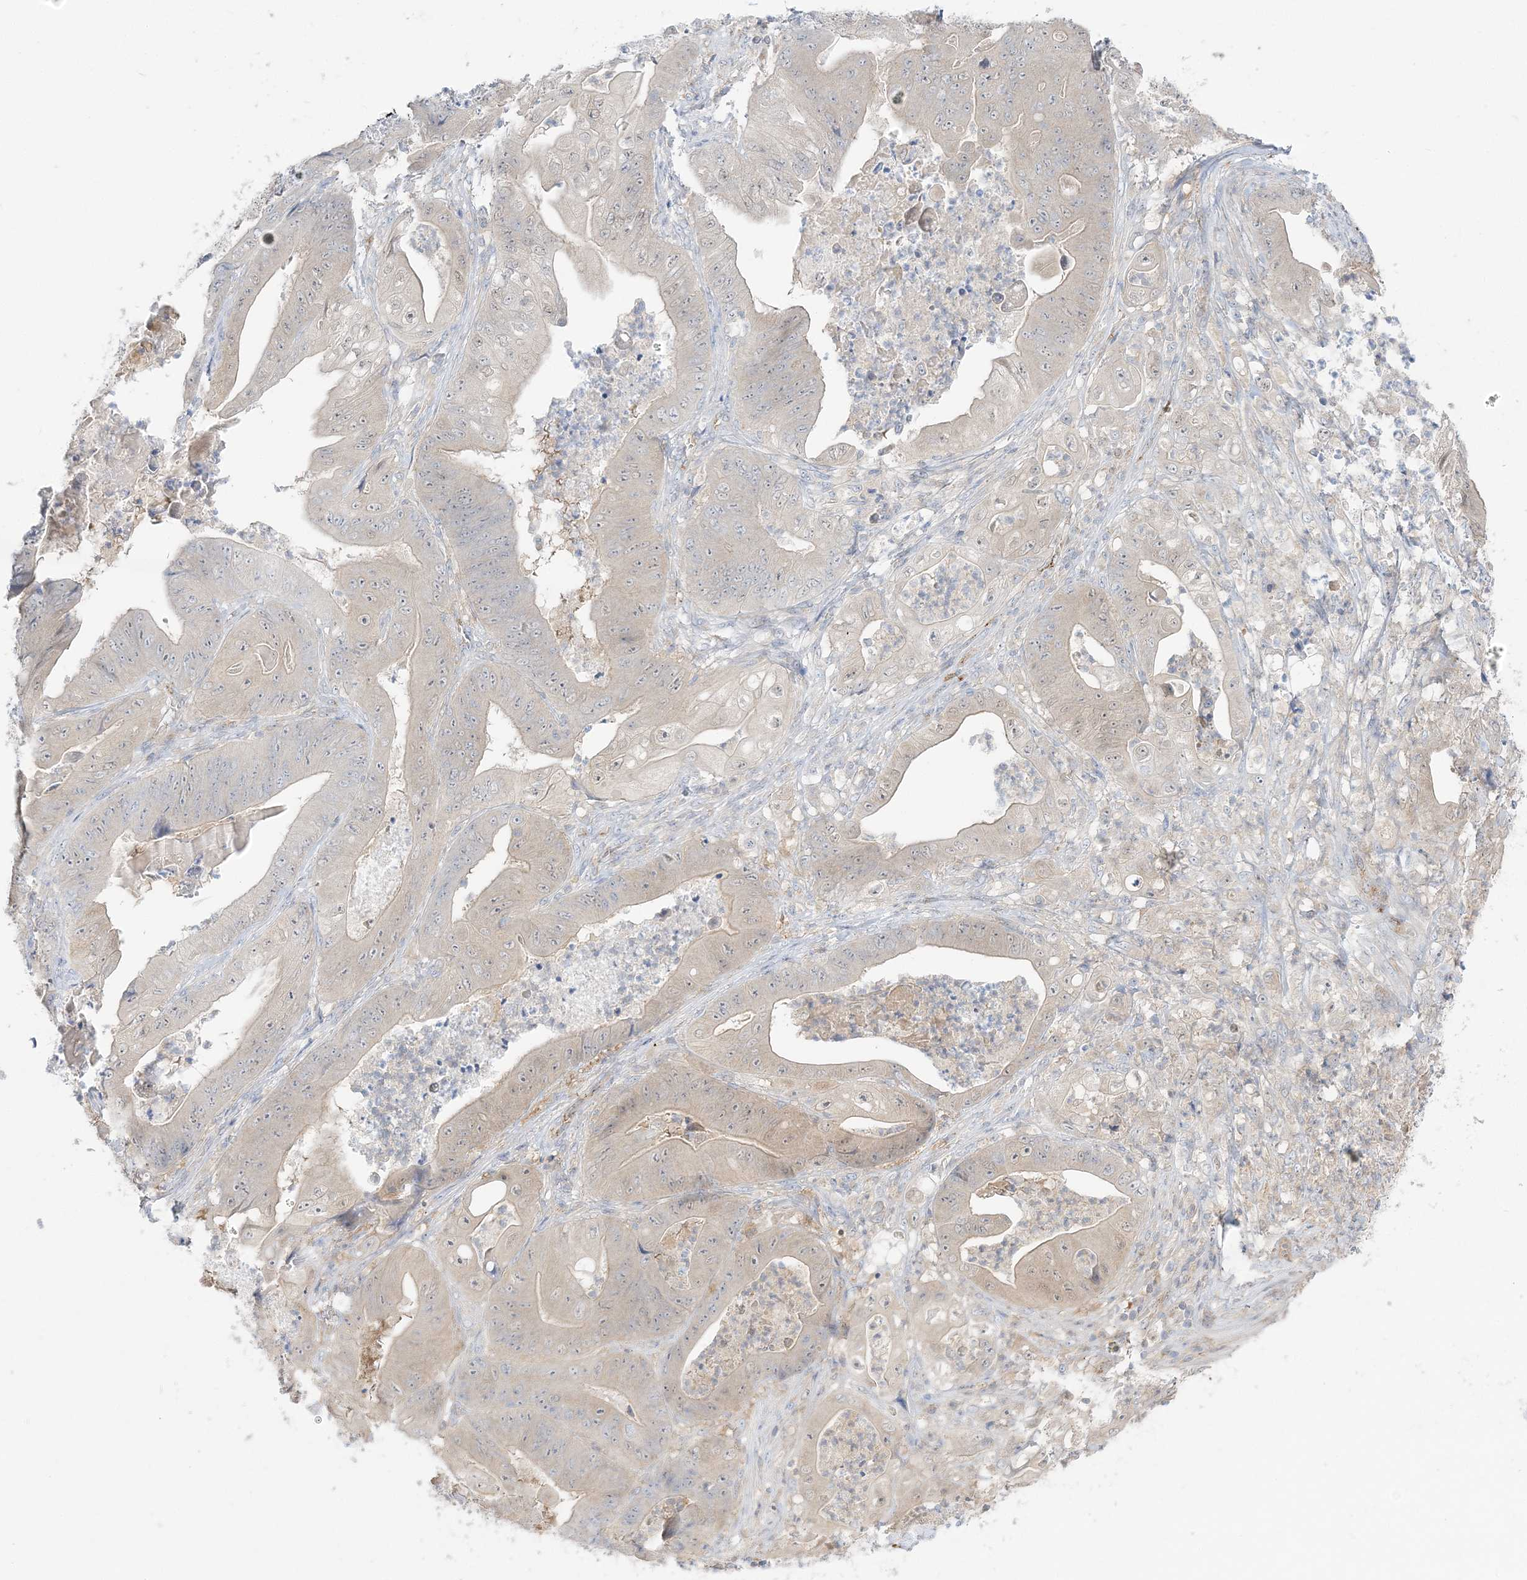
{"staining": {"intensity": "weak", "quantity": "<25%", "location": "cytoplasmic/membranous"}, "tissue": "stomach cancer", "cell_type": "Tumor cells", "image_type": "cancer", "snomed": [{"axis": "morphology", "description": "Adenocarcinoma, NOS"}, {"axis": "topography", "description": "Stomach"}], "caption": "Stomach adenocarcinoma stained for a protein using IHC displays no staining tumor cells.", "gene": "INPP1", "patient": {"sex": "female", "age": 73}}